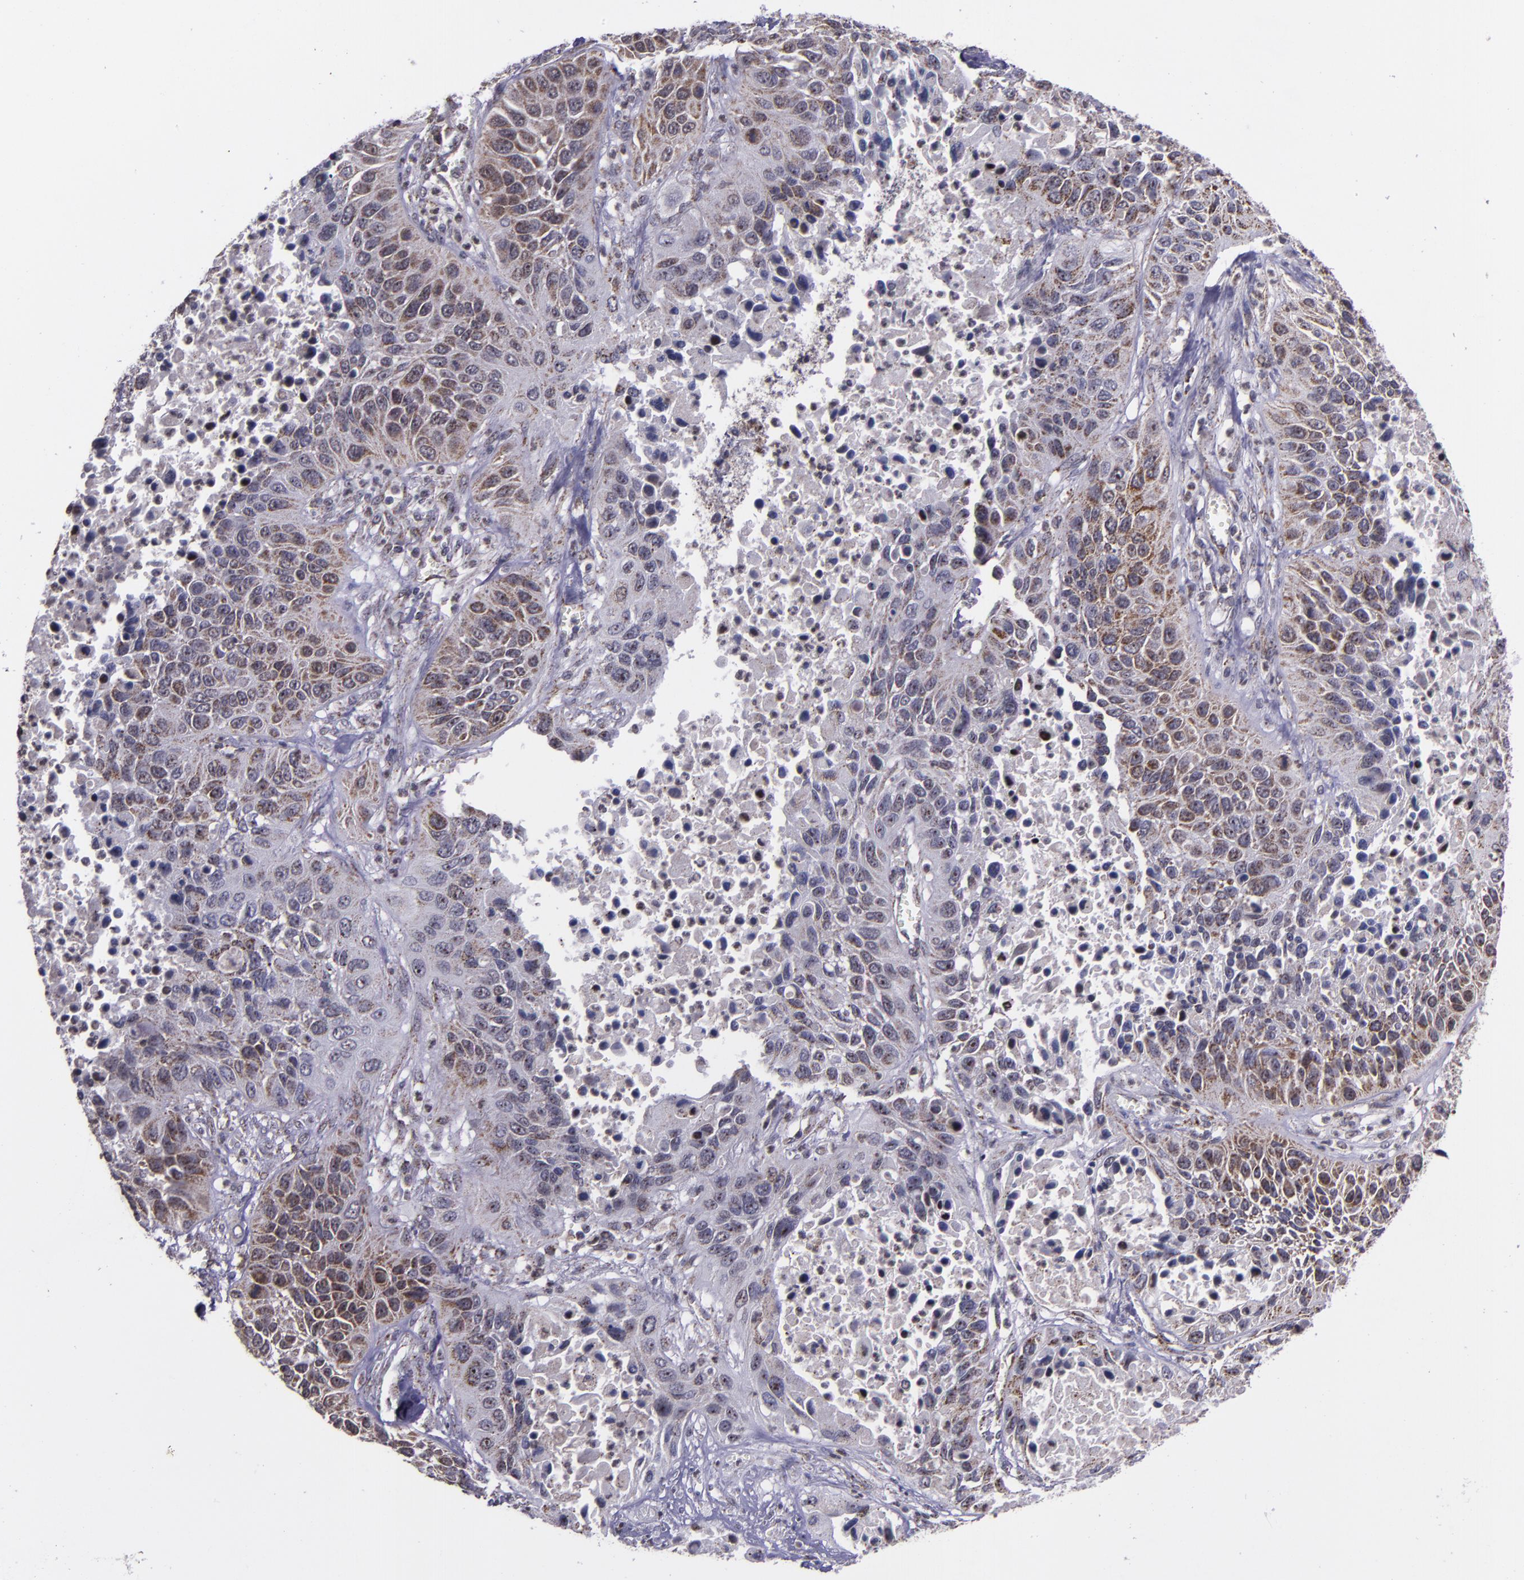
{"staining": {"intensity": "moderate", "quantity": "<25%", "location": "cytoplasmic/membranous,nuclear"}, "tissue": "lung cancer", "cell_type": "Tumor cells", "image_type": "cancer", "snomed": [{"axis": "morphology", "description": "Squamous cell carcinoma, NOS"}, {"axis": "topography", "description": "Lung"}], "caption": "The histopathology image shows immunohistochemical staining of lung cancer. There is moderate cytoplasmic/membranous and nuclear staining is present in approximately <25% of tumor cells.", "gene": "LONP1", "patient": {"sex": "female", "age": 76}}